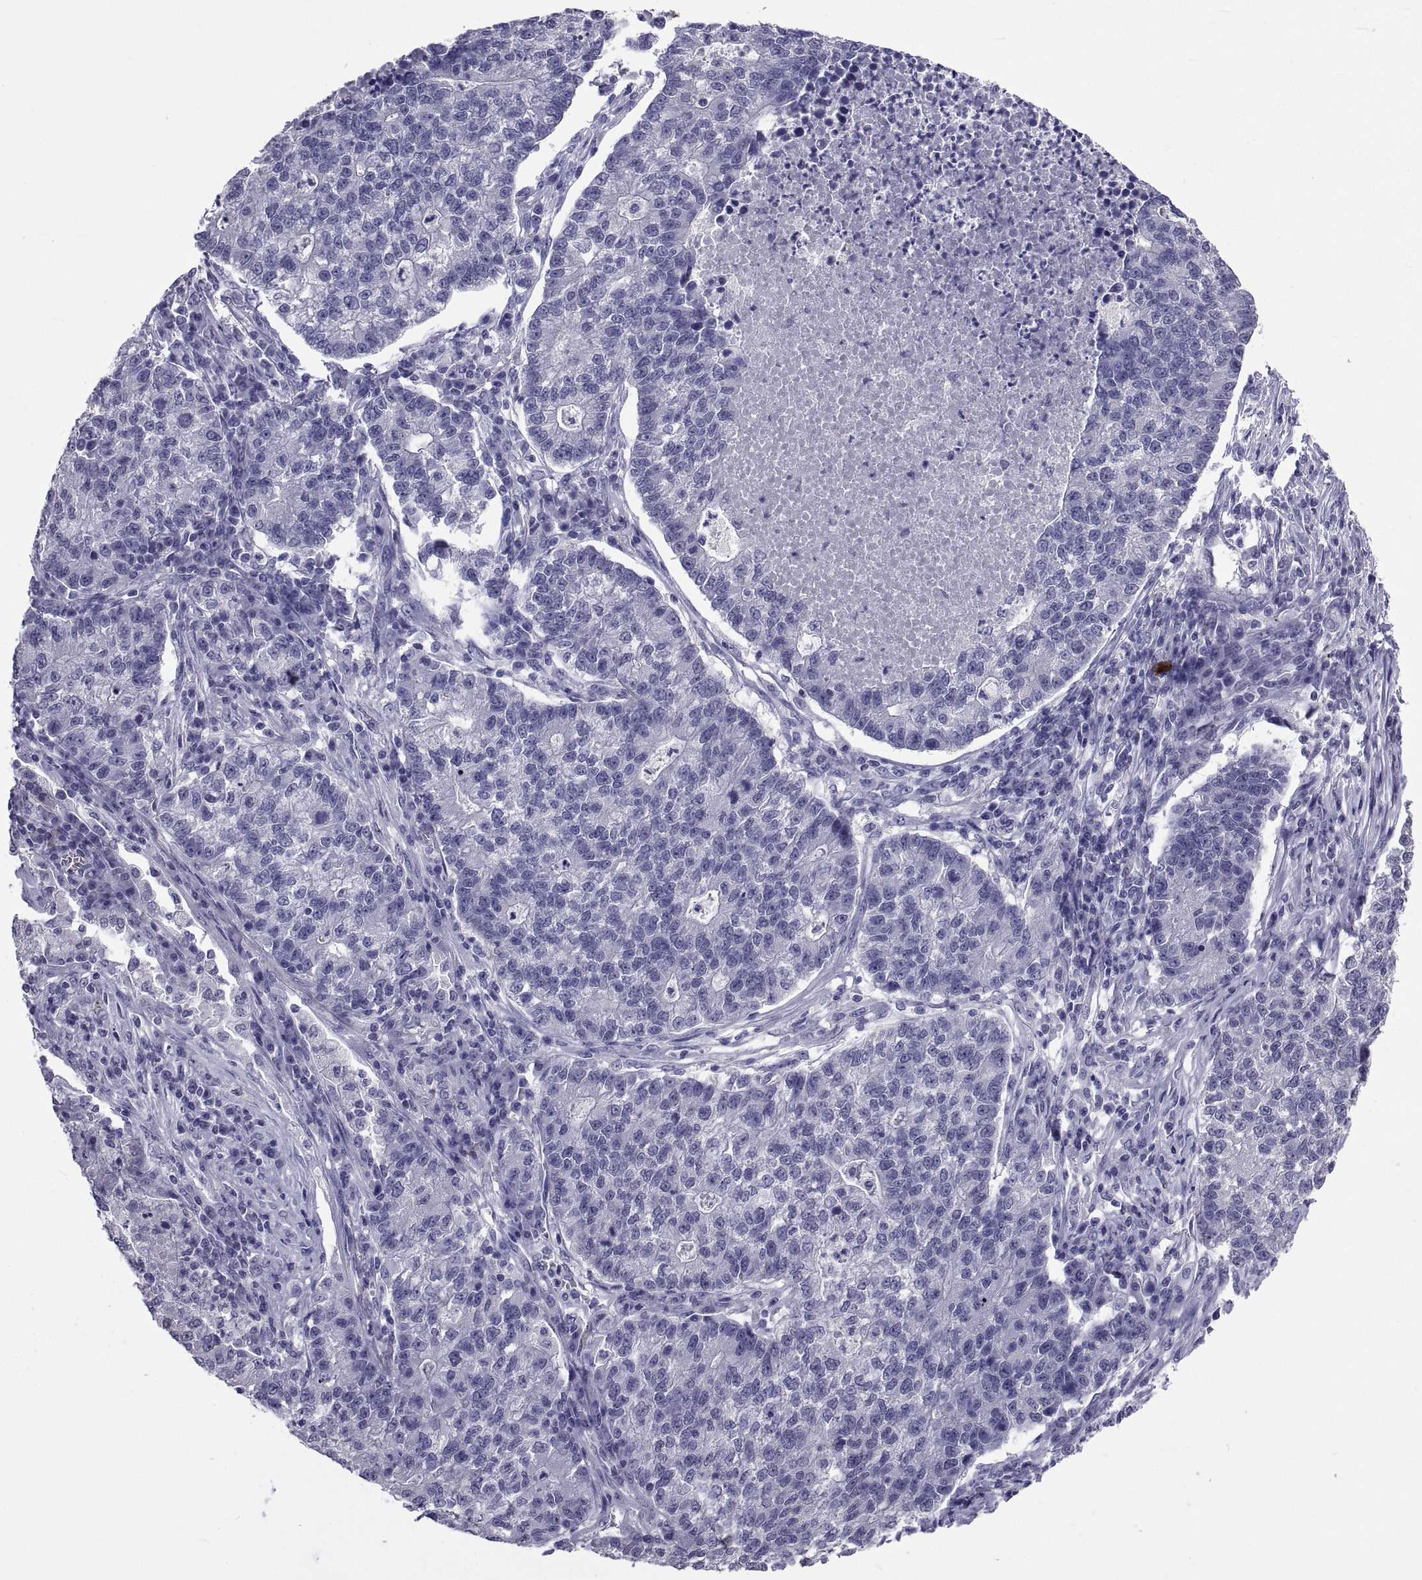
{"staining": {"intensity": "negative", "quantity": "none", "location": "none"}, "tissue": "lung cancer", "cell_type": "Tumor cells", "image_type": "cancer", "snomed": [{"axis": "morphology", "description": "Adenocarcinoma, NOS"}, {"axis": "topography", "description": "Lung"}], "caption": "This is a micrograph of immunohistochemistry staining of lung cancer (adenocarcinoma), which shows no expression in tumor cells.", "gene": "TGFBR3L", "patient": {"sex": "male", "age": 57}}